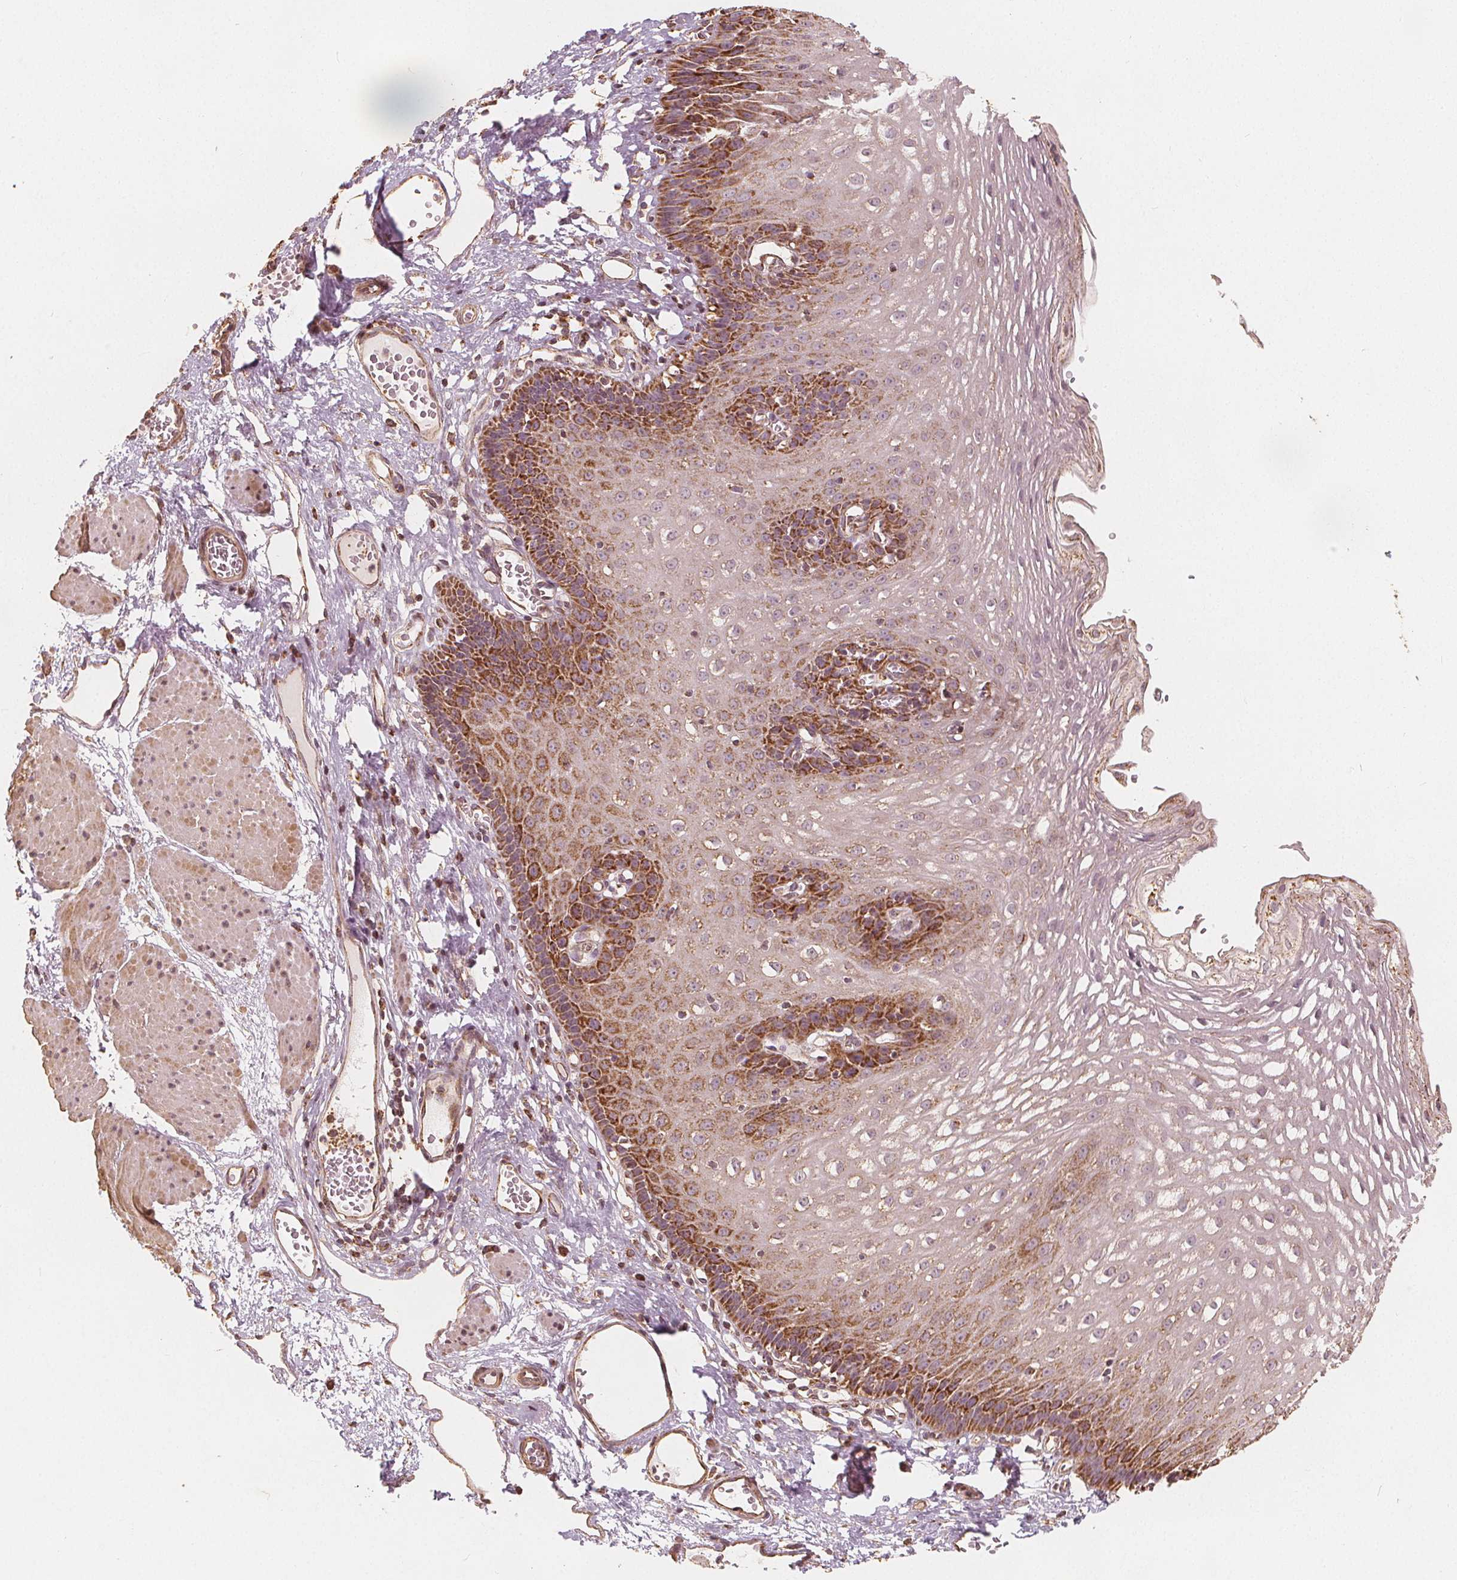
{"staining": {"intensity": "strong", "quantity": "25%-75%", "location": "cytoplasmic/membranous"}, "tissue": "esophagus", "cell_type": "Squamous epithelial cells", "image_type": "normal", "snomed": [{"axis": "morphology", "description": "Normal tissue, NOS"}, {"axis": "topography", "description": "Esophagus"}], "caption": "Immunohistochemical staining of normal human esophagus shows strong cytoplasmic/membranous protein staining in about 25%-75% of squamous epithelial cells. Immunohistochemistry stains the protein of interest in brown and the nuclei are stained blue.", "gene": "PEX26", "patient": {"sex": "male", "age": 72}}